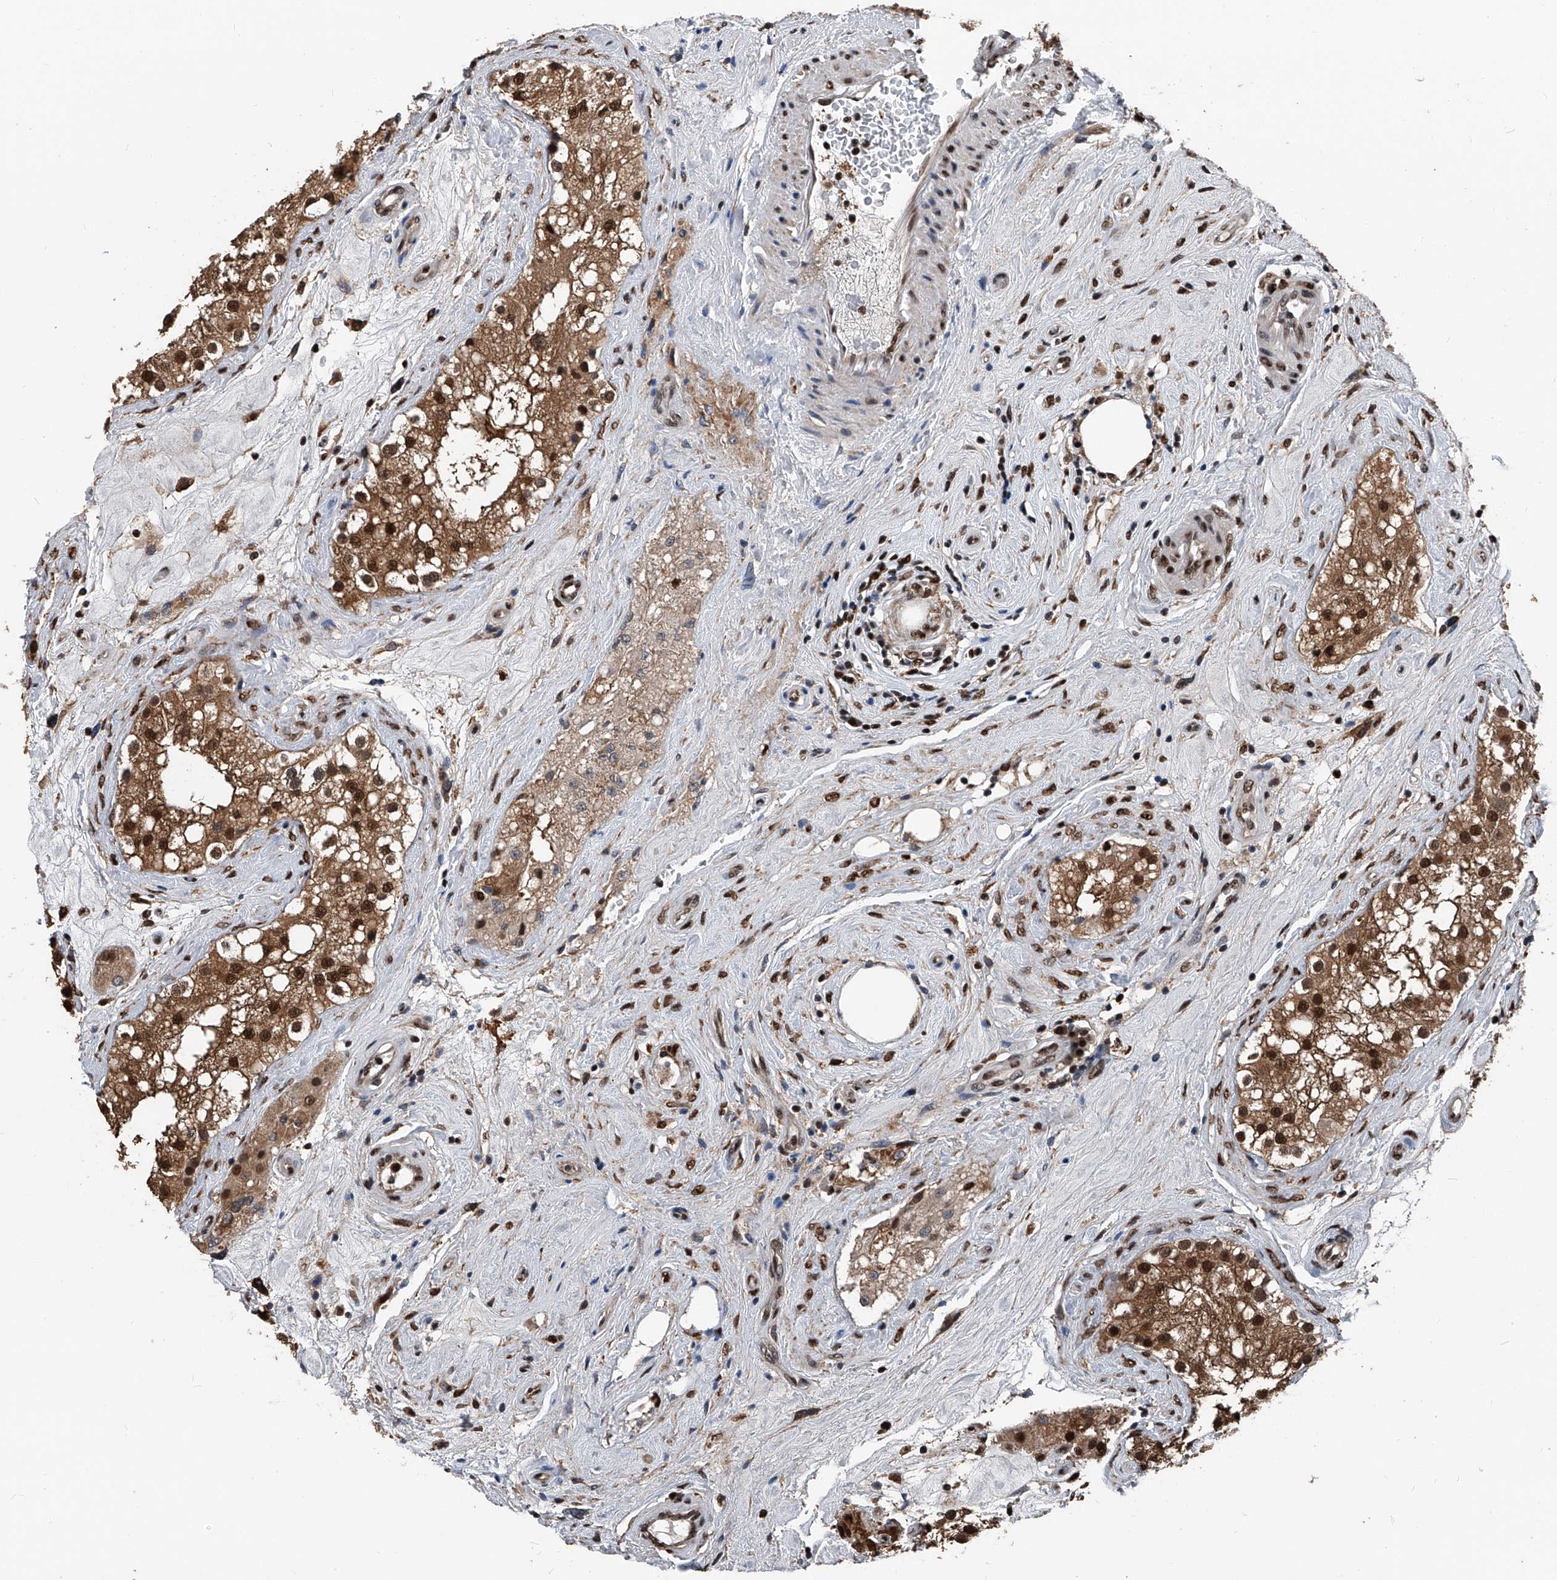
{"staining": {"intensity": "strong", "quantity": ">75%", "location": "cytoplasmic/membranous,nuclear"}, "tissue": "testis", "cell_type": "Cells in seminiferous ducts", "image_type": "normal", "snomed": [{"axis": "morphology", "description": "Normal tissue, NOS"}, {"axis": "topography", "description": "Testis"}], "caption": "Unremarkable testis shows strong cytoplasmic/membranous,nuclear staining in about >75% of cells in seminiferous ducts, visualized by immunohistochemistry.", "gene": "FKBP5", "patient": {"sex": "male", "age": 84}}